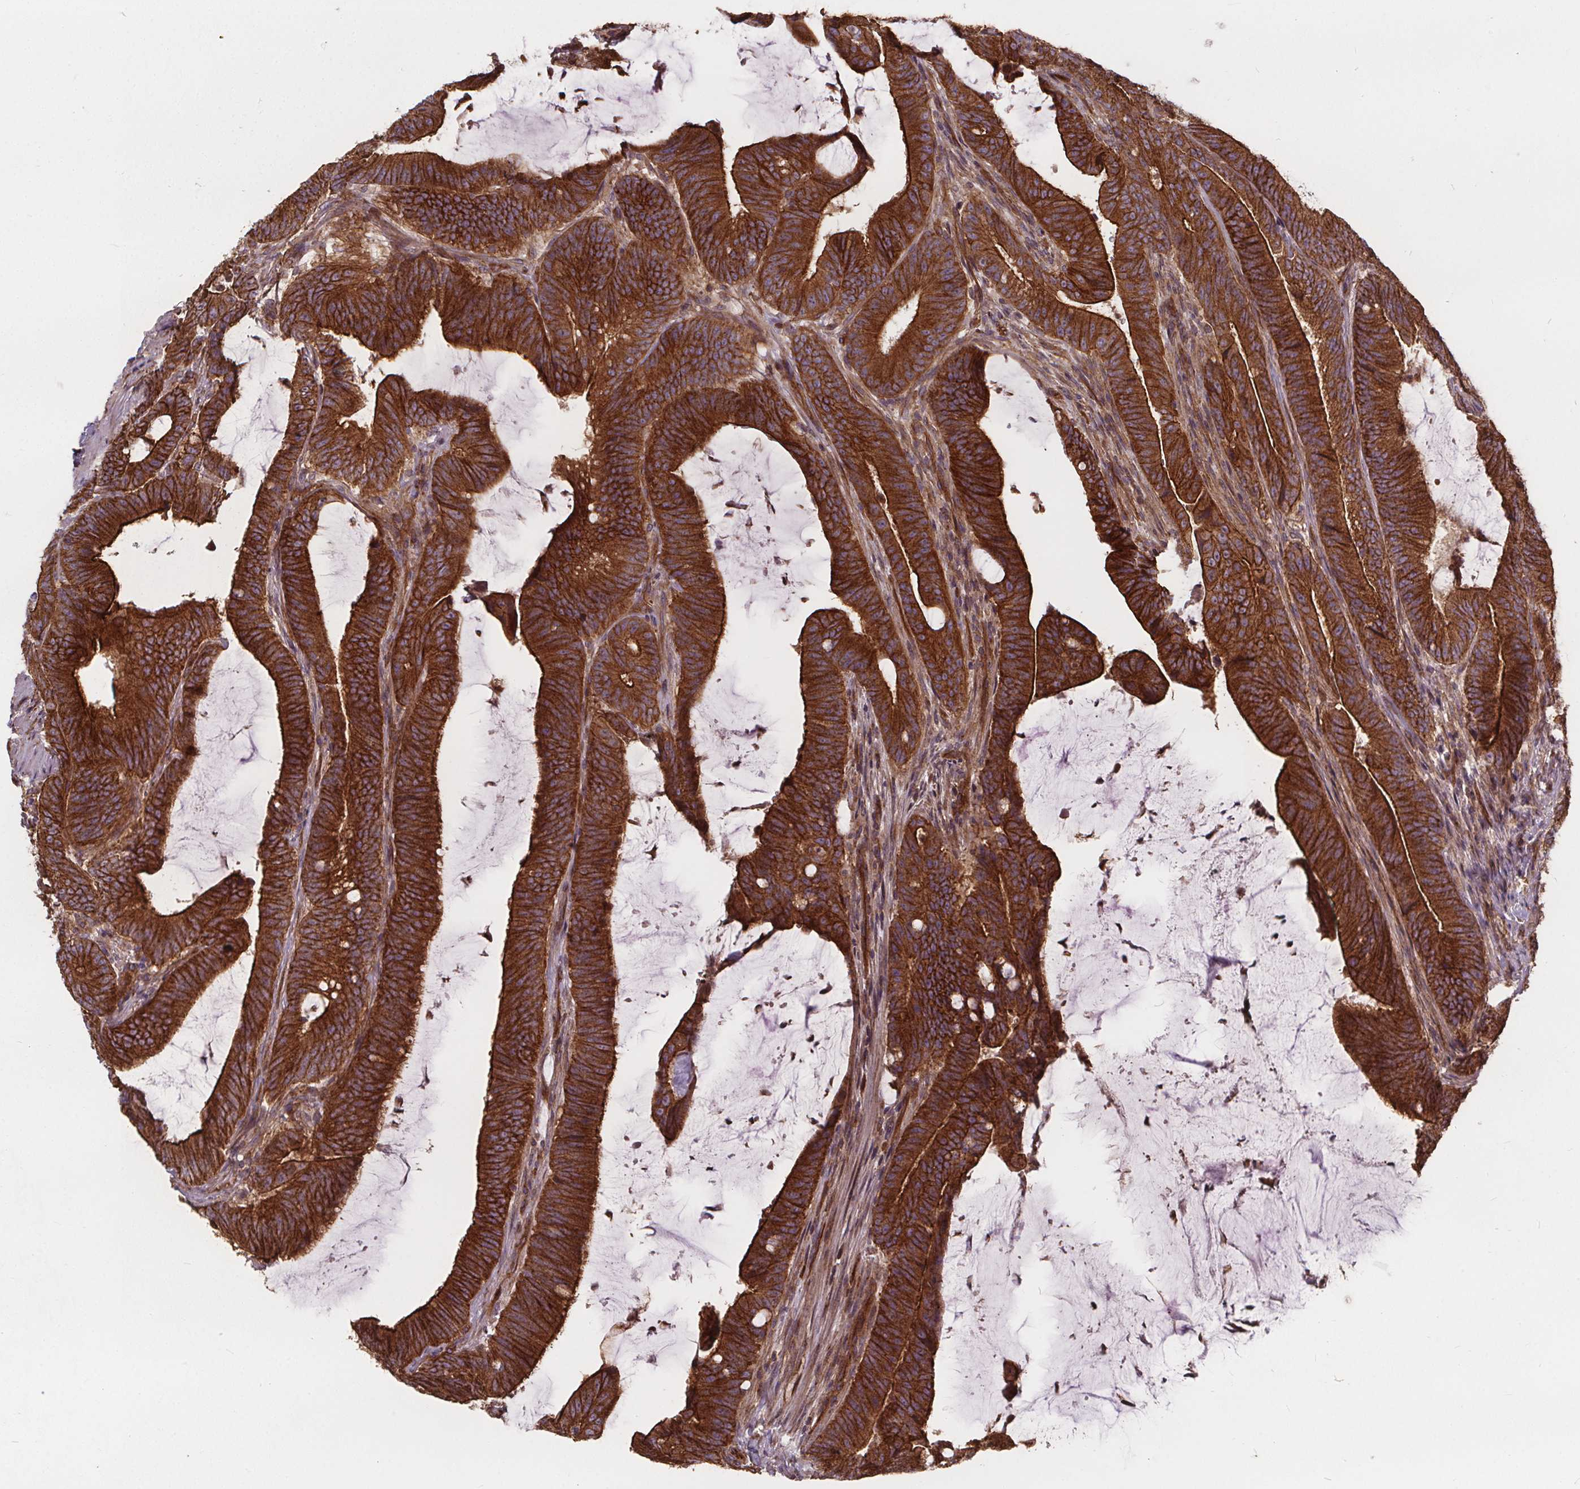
{"staining": {"intensity": "strong", "quantity": ">75%", "location": "cytoplasmic/membranous"}, "tissue": "colorectal cancer", "cell_type": "Tumor cells", "image_type": "cancer", "snomed": [{"axis": "morphology", "description": "Adenocarcinoma, NOS"}, {"axis": "topography", "description": "Colon"}], "caption": "Human colorectal cancer stained with a protein marker shows strong staining in tumor cells.", "gene": "CLINT1", "patient": {"sex": "female", "age": 43}}